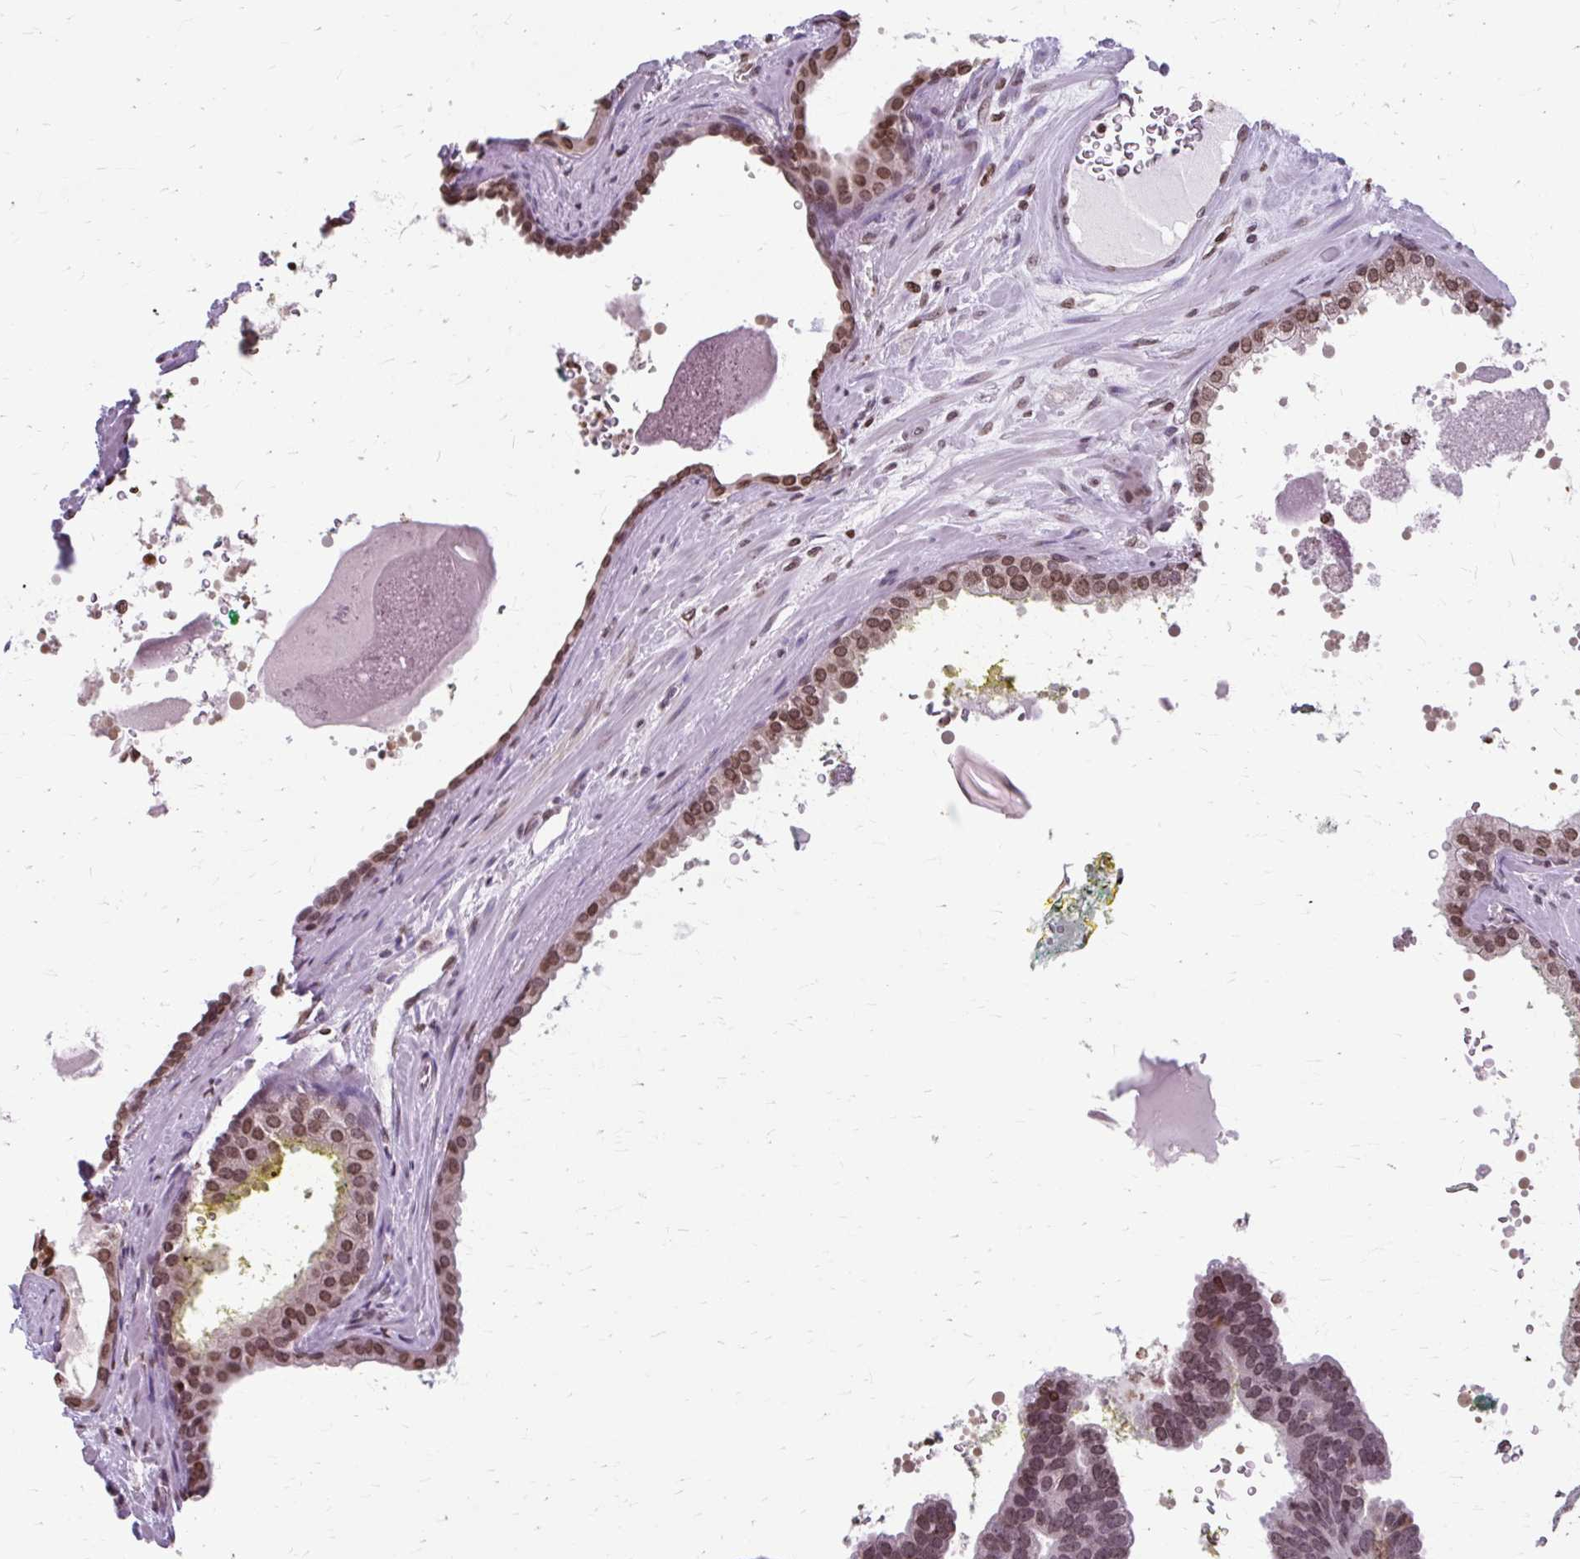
{"staining": {"intensity": "moderate", "quantity": ">75%", "location": "nuclear"}, "tissue": "prostate cancer", "cell_type": "Tumor cells", "image_type": "cancer", "snomed": [{"axis": "morphology", "description": "Adenocarcinoma, High grade"}, {"axis": "topography", "description": "Prostate"}], "caption": "Protein positivity by immunohistochemistry demonstrates moderate nuclear staining in approximately >75% of tumor cells in prostate adenocarcinoma (high-grade).", "gene": "ORC3", "patient": {"sex": "male", "age": 55}}